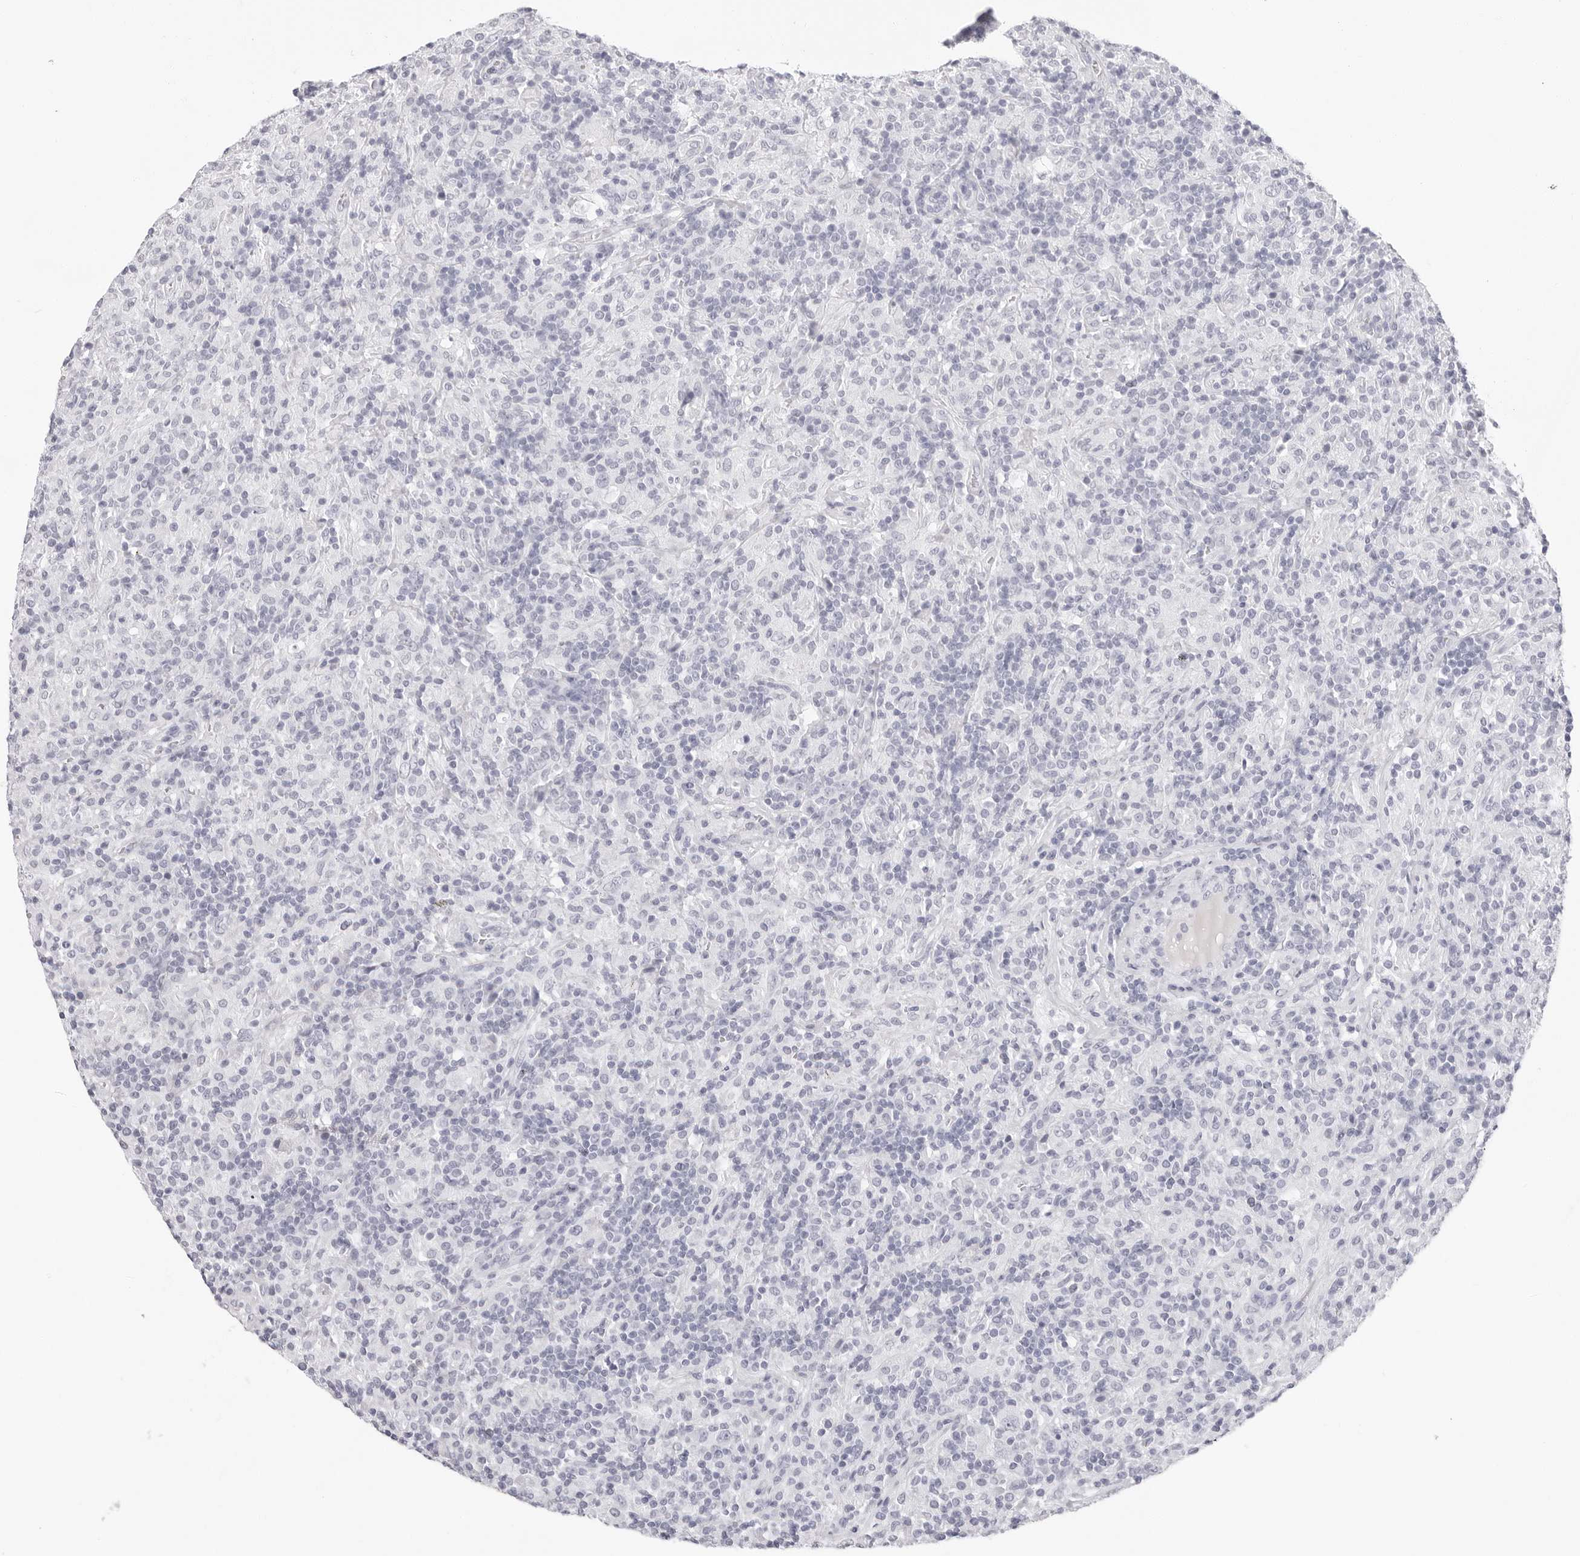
{"staining": {"intensity": "negative", "quantity": "none", "location": "none"}, "tissue": "lymphoma", "cell_type": "Tumor cells", "image_type": "cancer", "snomed": [{"axis": "morphology", "description": "Hodgkin's disease, NOS"}, {"axis": "topography", "description": "Lymph node"}], "caption": "IHC image of Hodgkin's disease stained for a protein (brown), which displays no staining in tumor cells.", "gene": "CST5", "patient": {"sex": "male", "age": 70}}